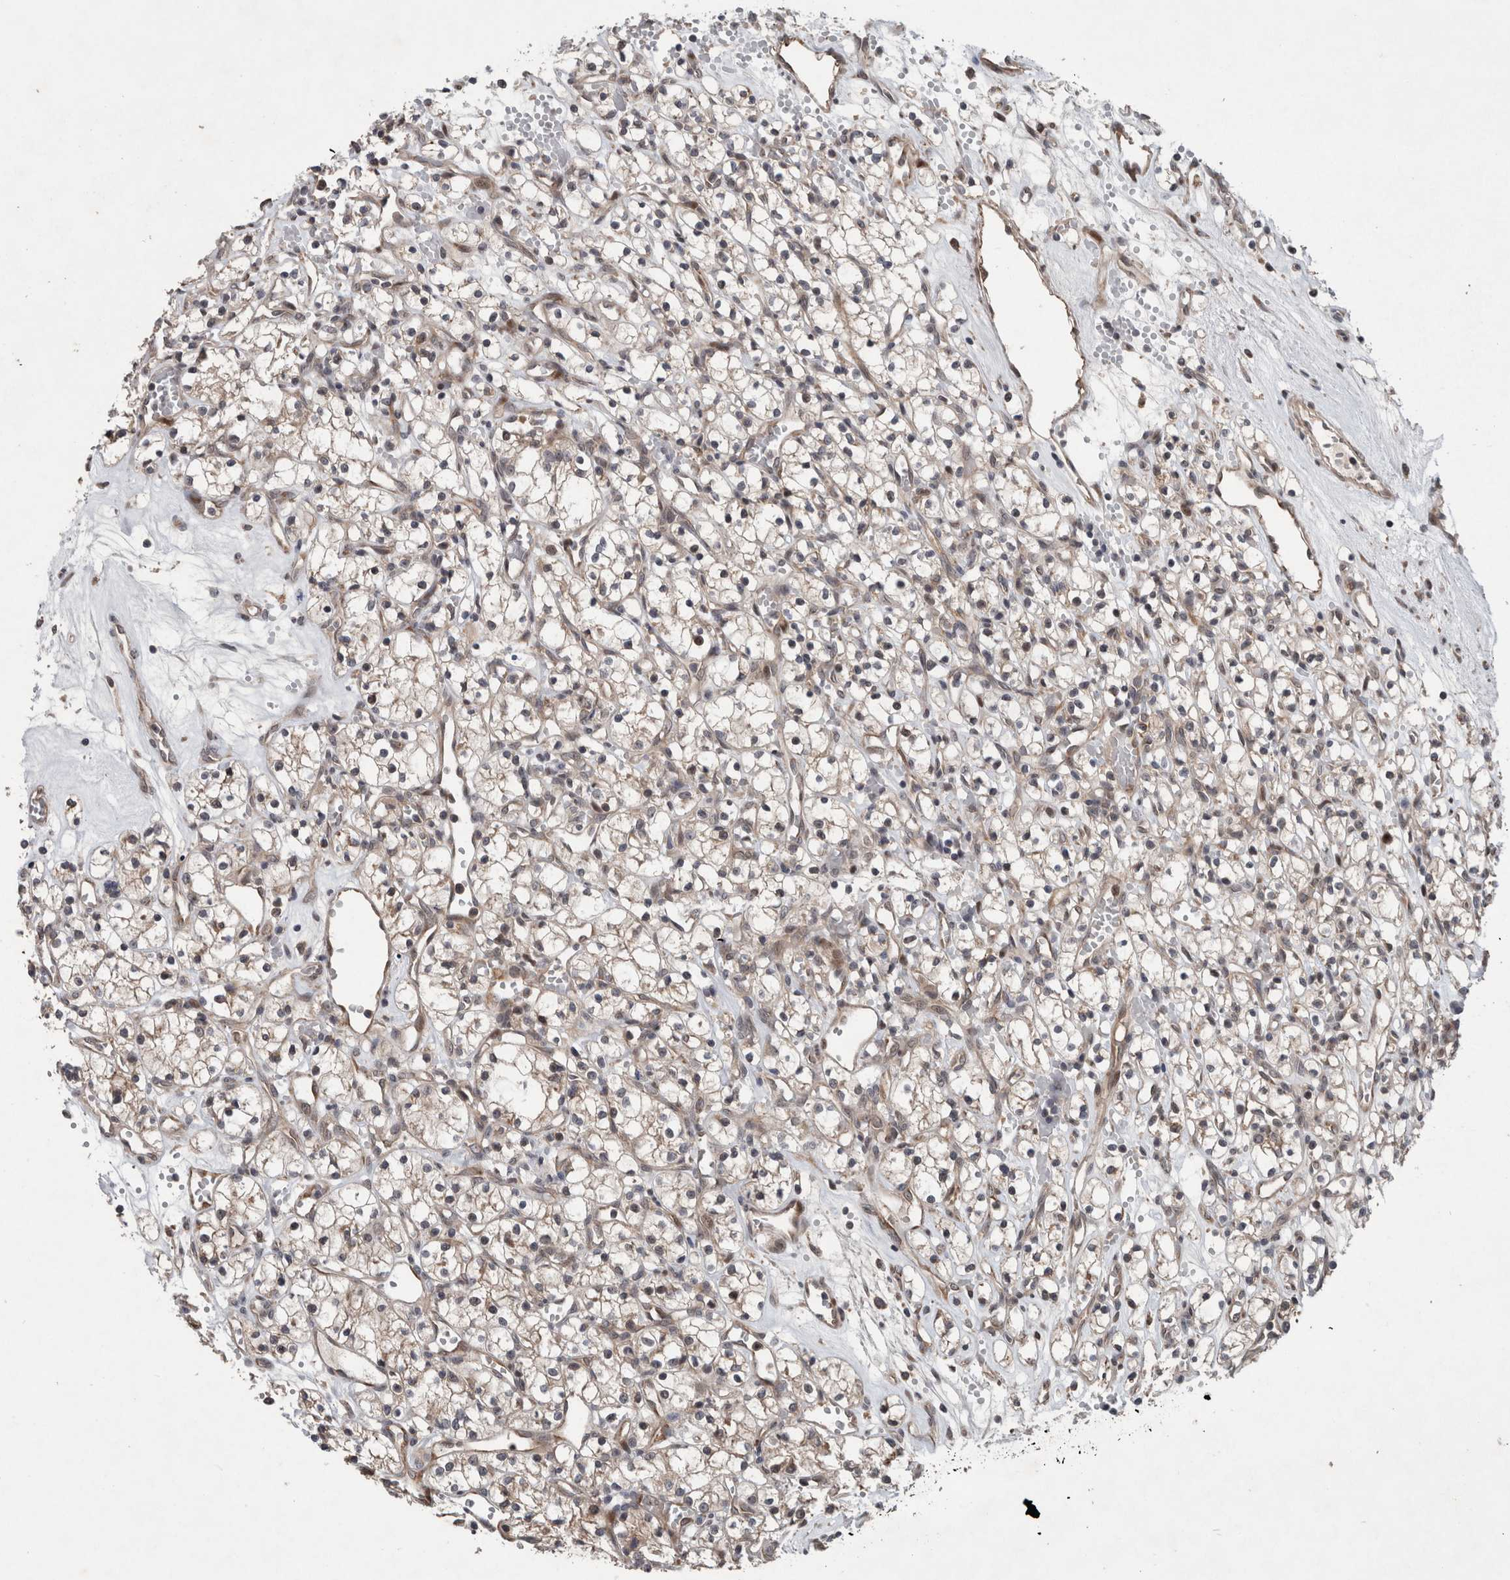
{"staining": {"intensity": "weak", "quantity": "<25%", "location": "cytoplasmic/membranous"}, "tissue": "renal cancer", "cell_type": "Tumor cells", "image_type": "cancer", "snomed": [{"axis": "morphology", "description": "Adenocarcinoma, NOS"}, {"axis": "topography", "description": "Kidney"}], "caption": "Tumor cells show no significant protein positivity in renal cancer (adenocarcinoma).", "gene": "GIMAP6", "patient": {"sex": "female", "age": 59}}